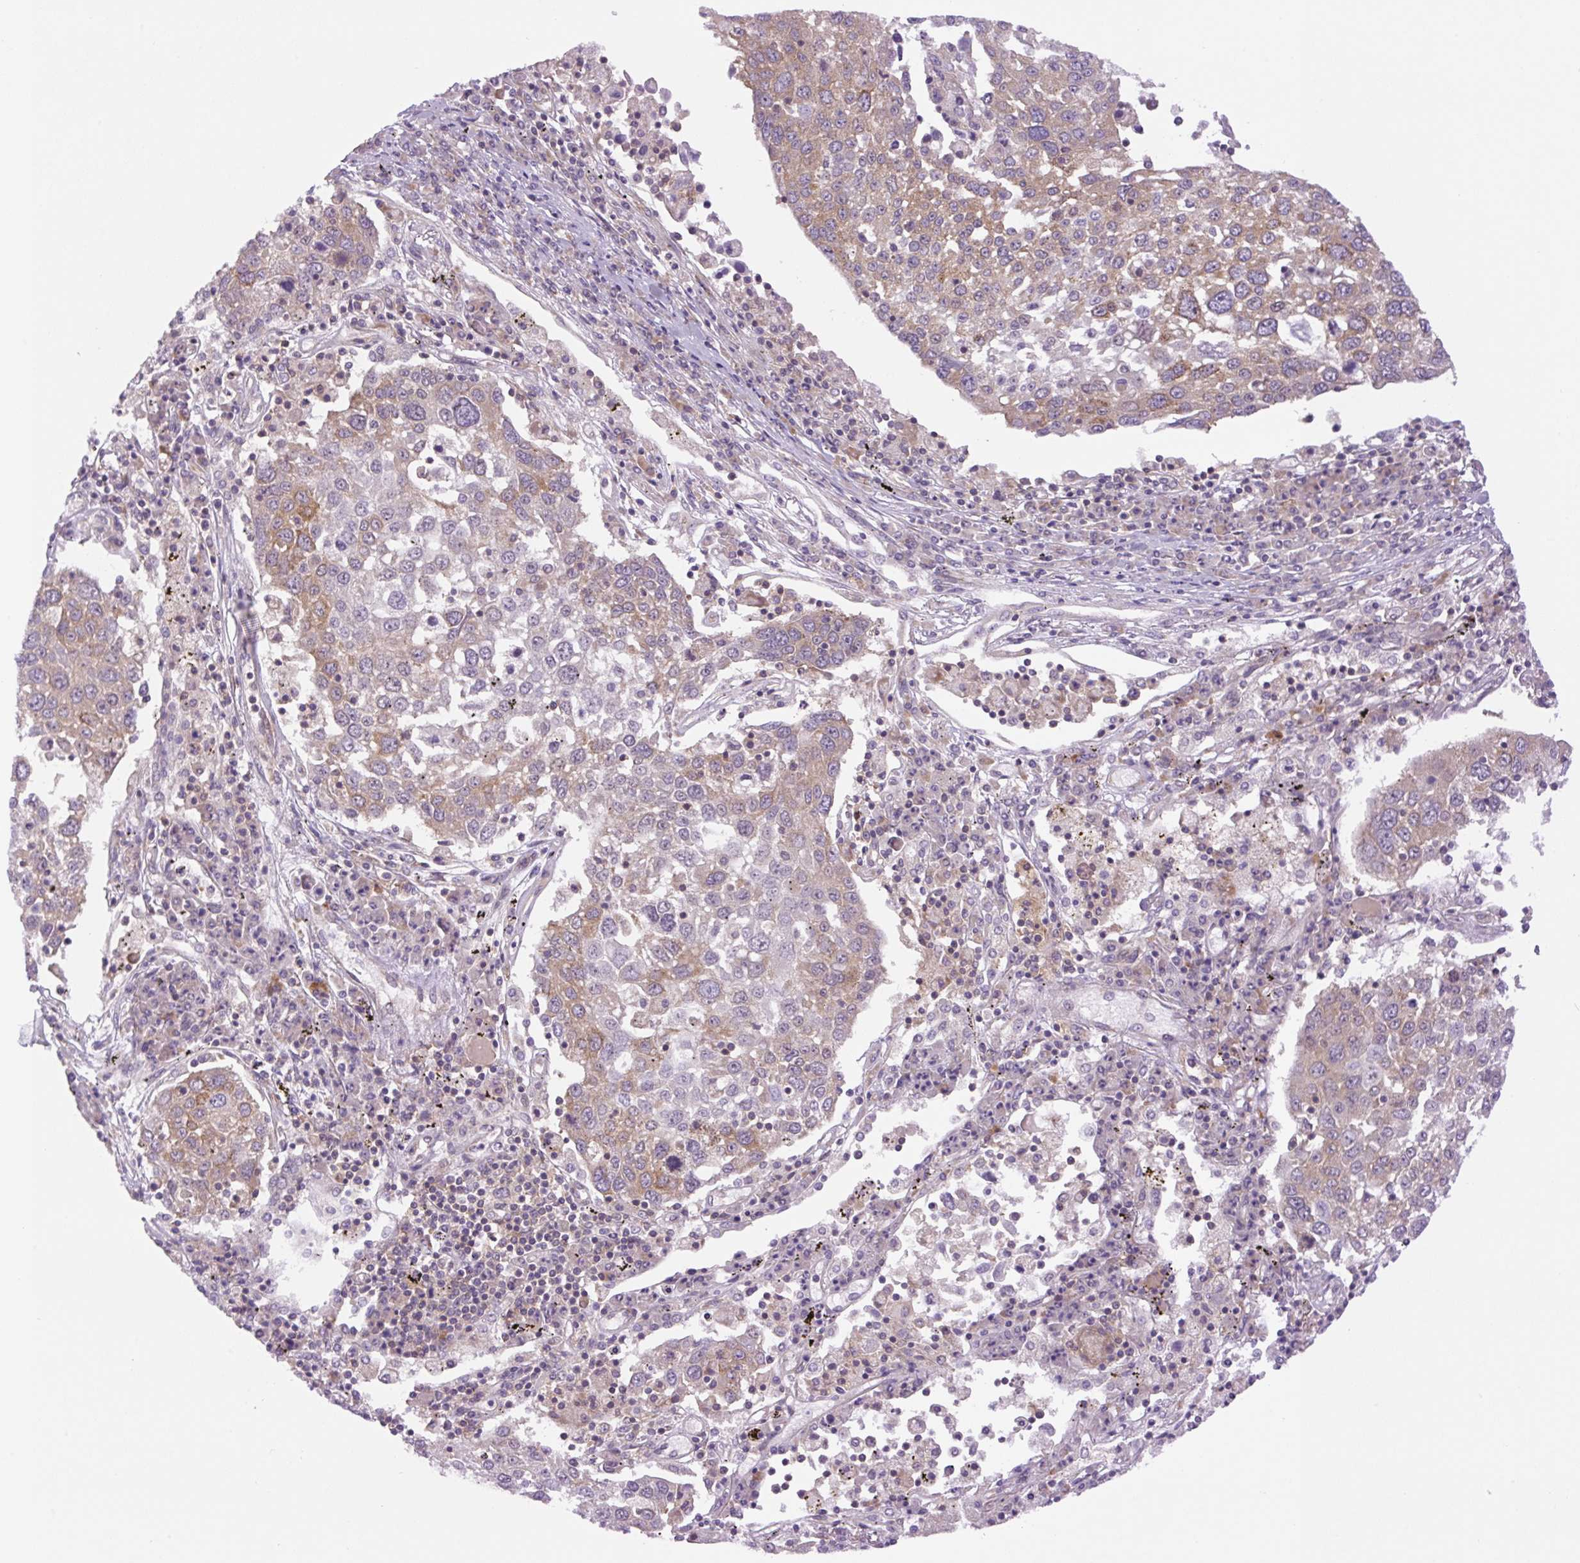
{"staining": {"intensity": "weak", "quantity": "25%-75%", "location": "cytoplasmic/membranous"}, "tissue": "lung cancer", "cell_type": "Tumor cells", "image_type": "cancer", "snomed": [{"axis": "morphology", "description": "Squamous cell carcinoma, NOS"}, {"axis": "topography", "description": "Lung"}], "caption": "Lung cancer stained for a protein exhibits weak cytoplasmic/membranous positivity in tumor cells. (Brightfield microscopy of DAB IHC at high magnification).", "gene": "MINK1", "patient": {"sex": "male", "age": 65}}